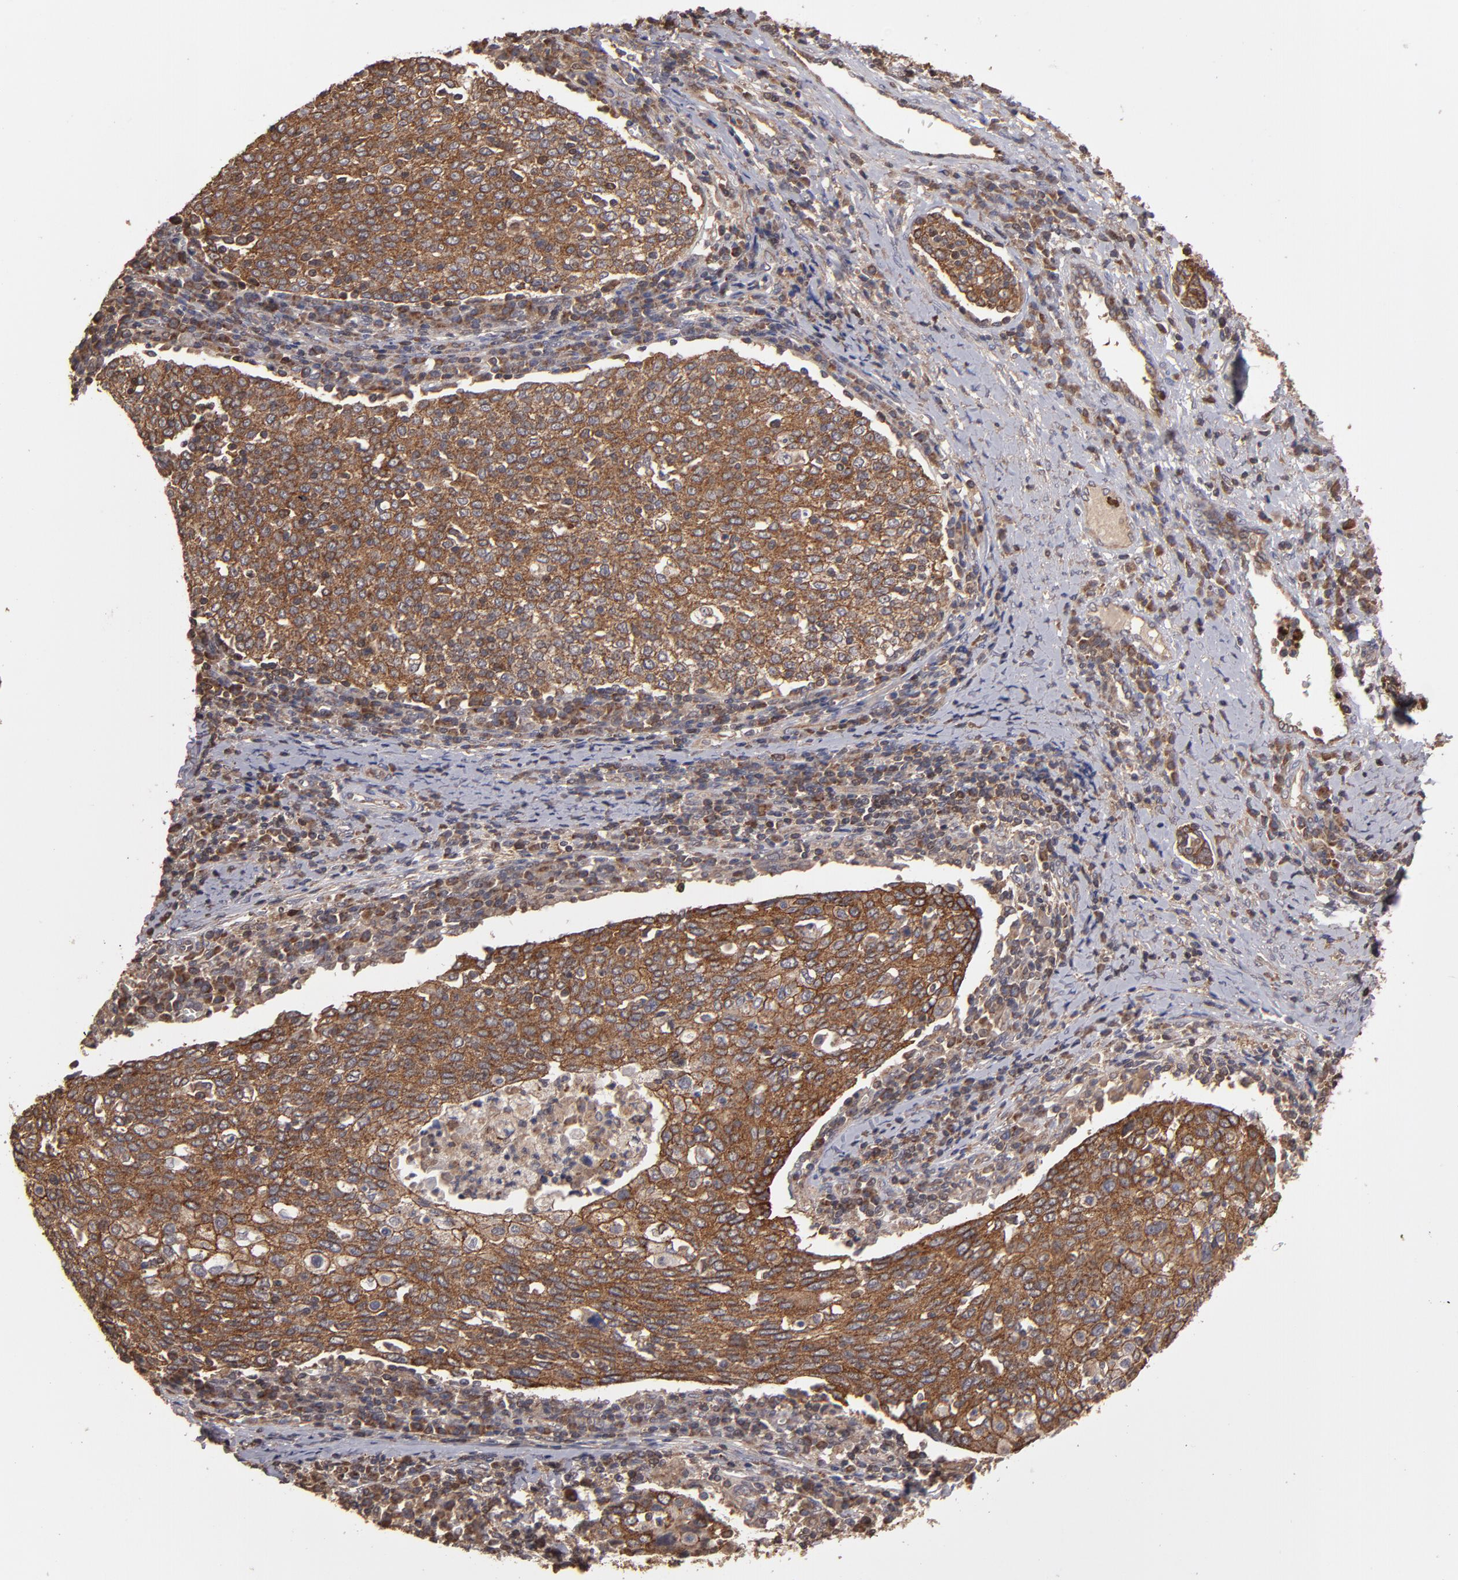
{"staining": {"intensity": "moderate", "quantity": ">75%", "location": "cytoplasmic/membranous"}, "tissue": "cervical cancer", "cell_type": "Tumor cells", "image_type": "cancer", "snomed": [{"axis": "morphology", "description": "Squamous cell carcinoma, NOS"}, {"axis": "topography", "description": "Cervix"}], "caption": "Tumor cells show medium levels of moderate cytoplasmic/membranous positivity in approximately >75% of cells in human cervical cancer (squamous cell carcinoma). Nuclei are stained in blue.", "gene": "RPS6KA6", "patient": {"sex": "female", "age": 40}}